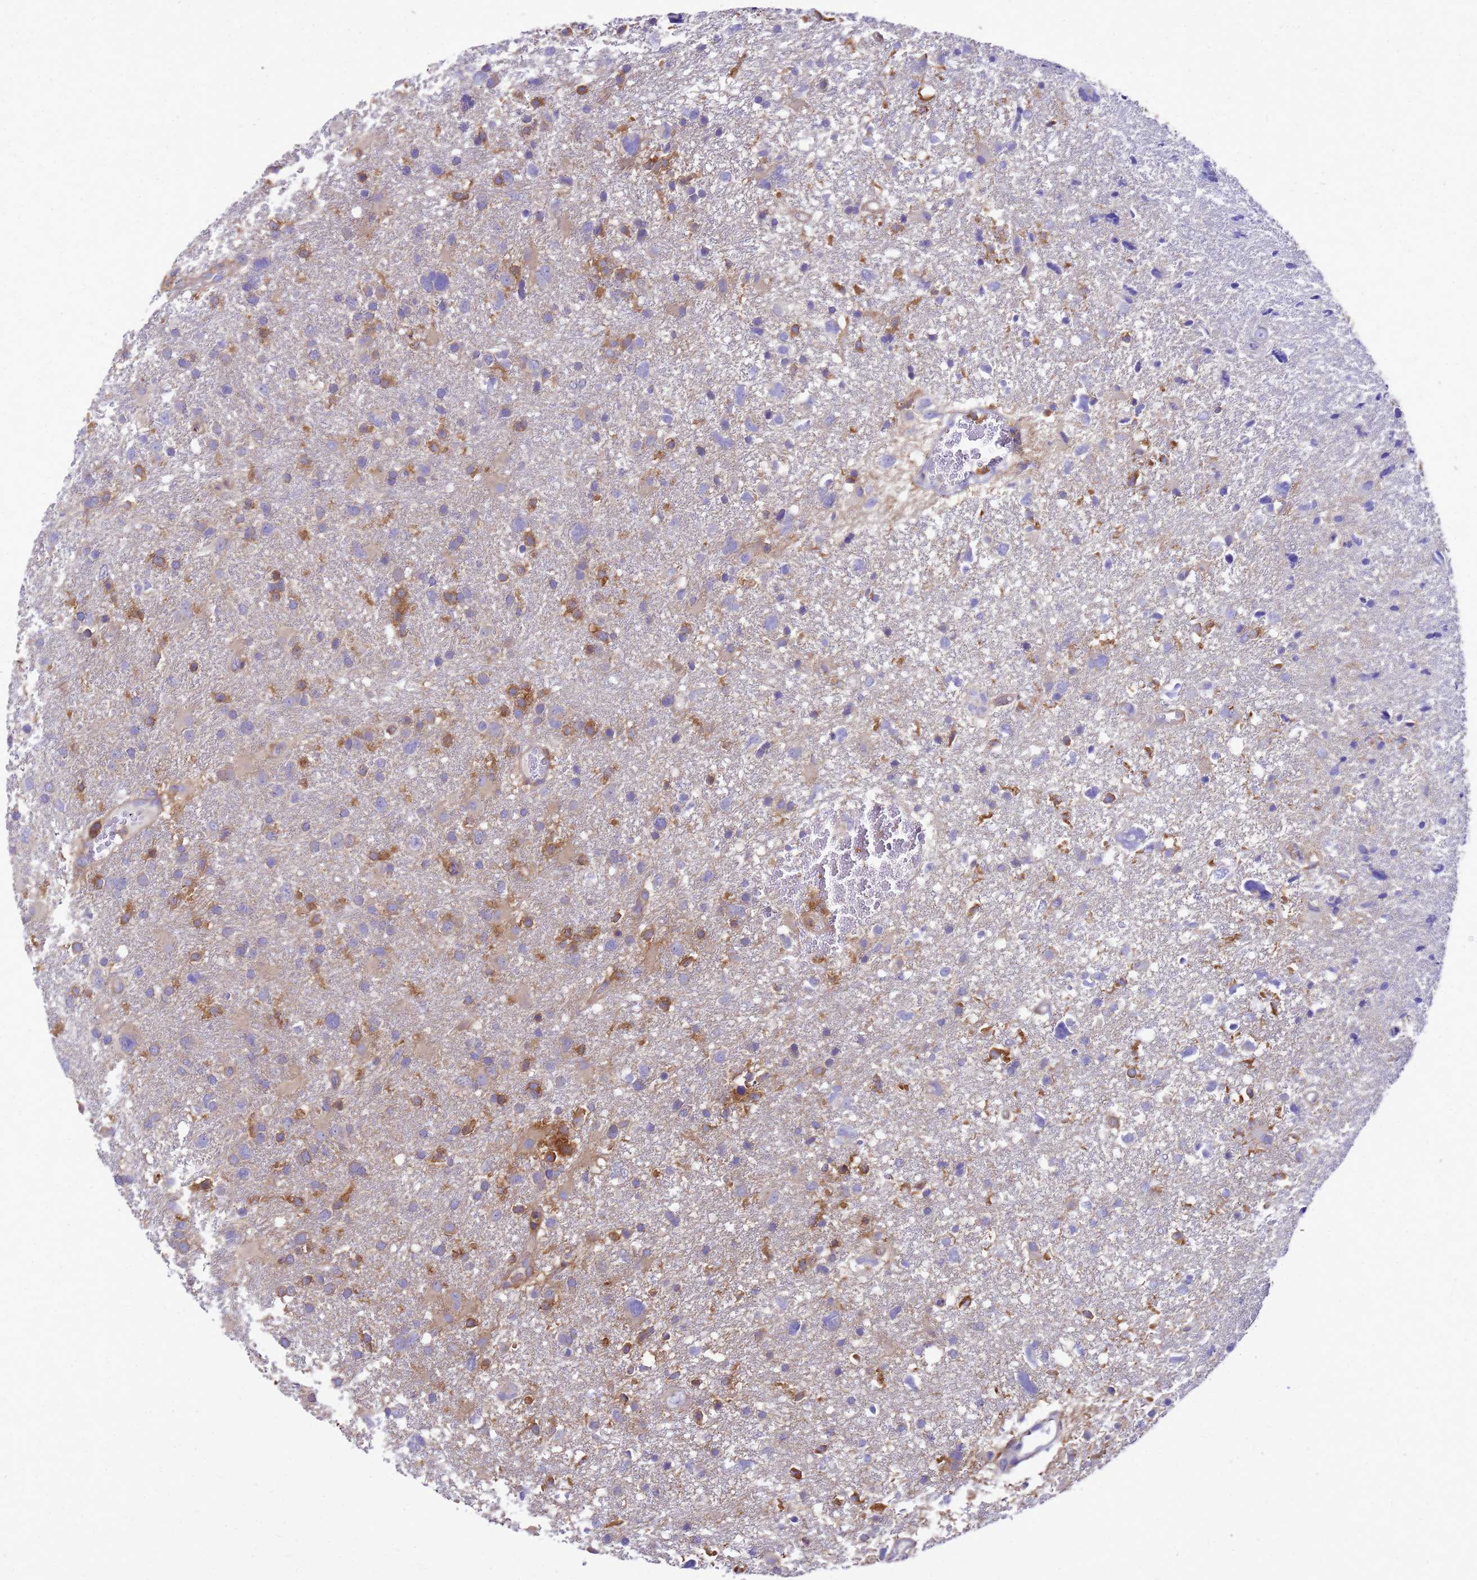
{"staining": {"intensity": "moderate", "quantity": "<25%", "location": "cytoplasmic/membranous"}, "tissue": "glioma", "cell_type": "Tumor cells", "image_type": "cancer", "snomed": [{"axis": "morphology", "description": "Glioma, malignant, High grade"}, {"axis": "topography", "description": "Brain"}], "caption": "High-grade glioma (malignant) stained for a protein (brown) demonstrates moderate cytoplasmic/membranous positive staining in about <25% of tumor cells.", "gene": "ZNF235", "patient": {"sex": "male", "age": 61}}